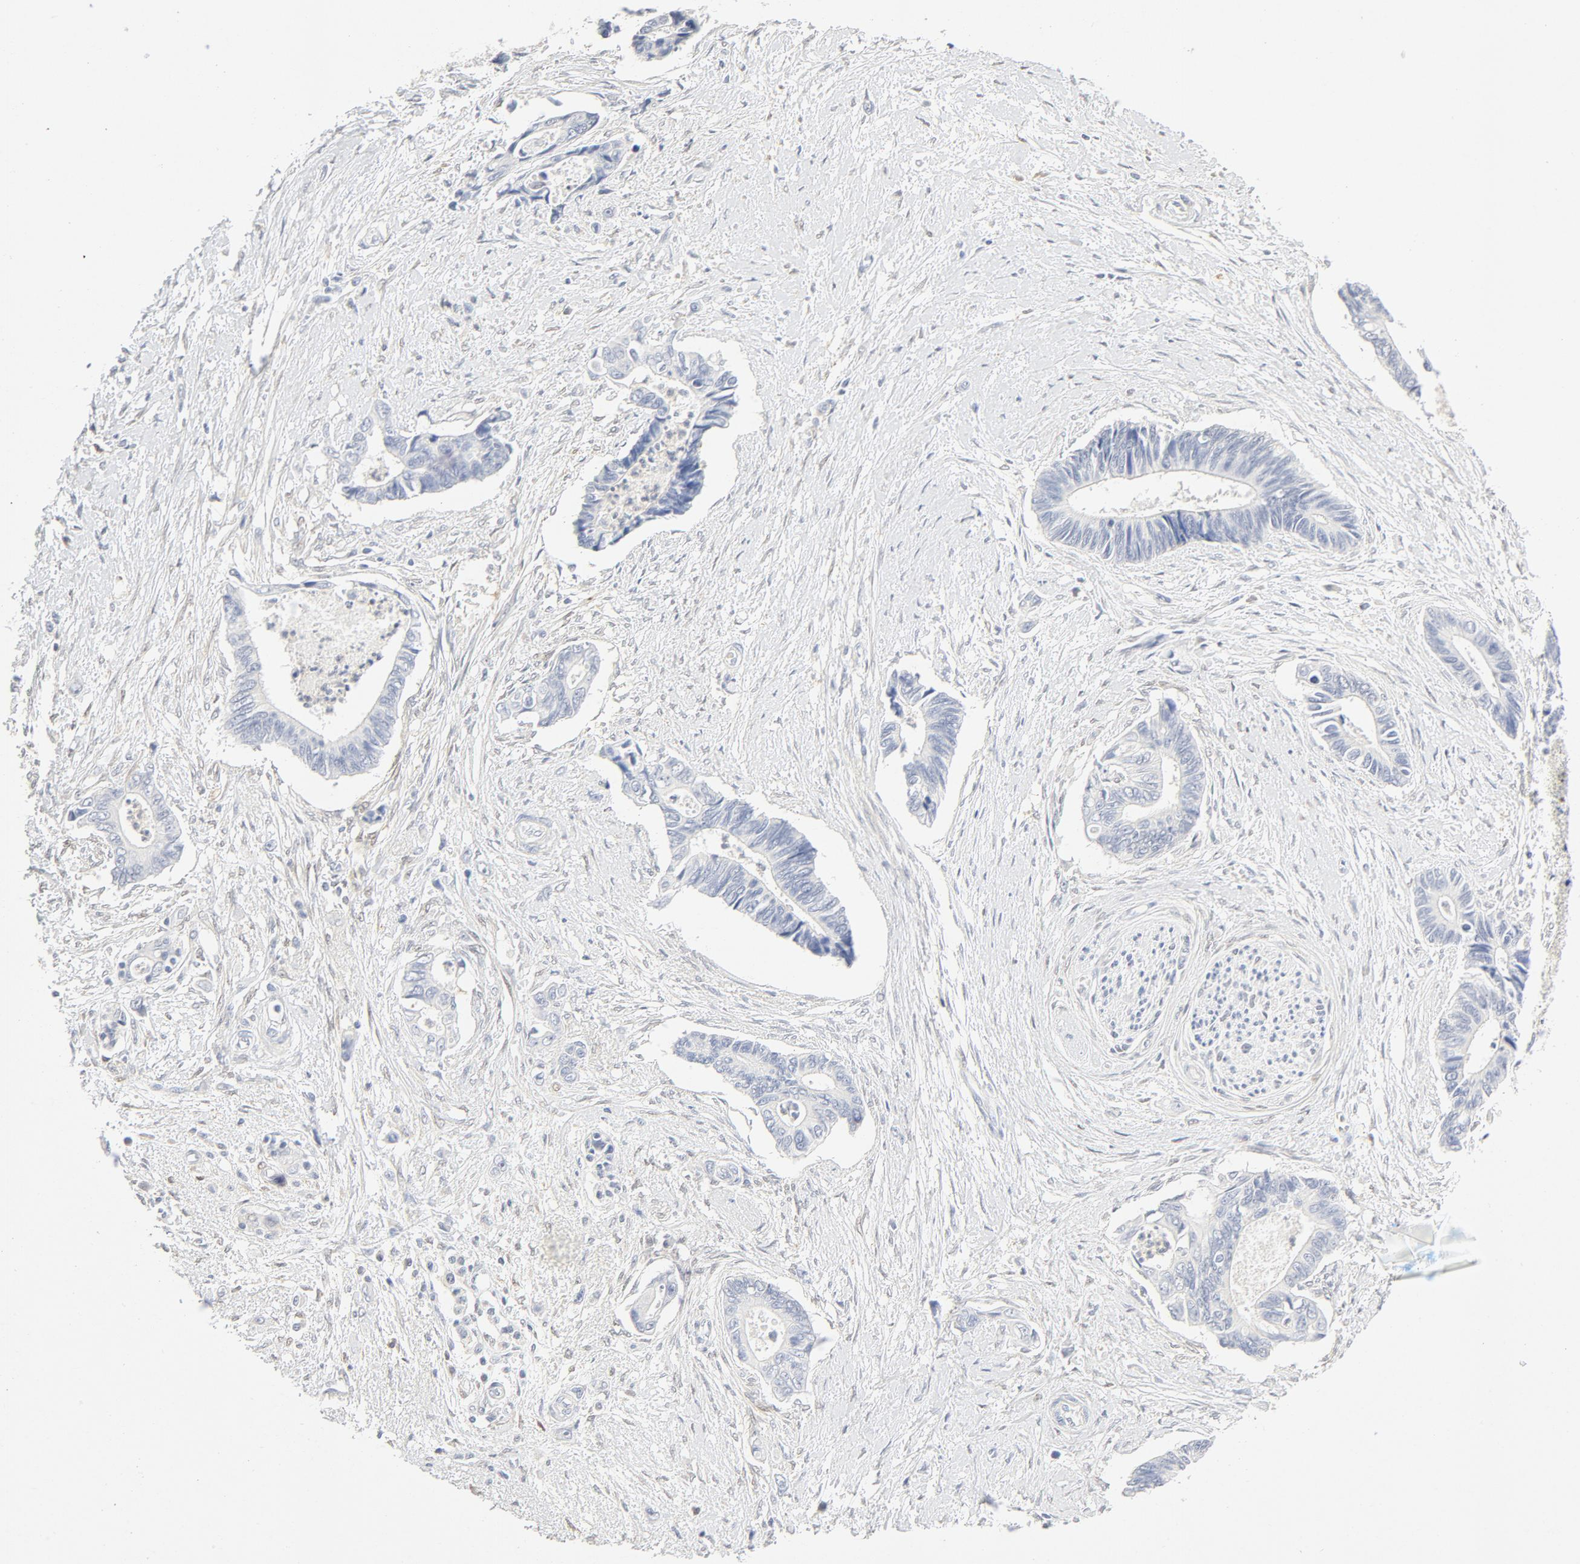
{"staining": {"intensity": "negative", "quantity": "none", "location": "none"}, "tissue": "pancreatic cancer", "cell_type": "Tumor cells", "image_type": "cancer", "snomed": [{"axis": "morphology", "description": "Adenocarcinoma, NOS"}, {"axis": "topography", "description": "Pancreas"}], "caption": "An immunohistochemistry photomicrograph of pancreatic cancer (adenocarcinoma) is shown. There is no staining in tumor cells of pancreatic cancer (adenocarcinoma).", "gene": "PGM1", "patient": {"sex": "female", "age": 70}}